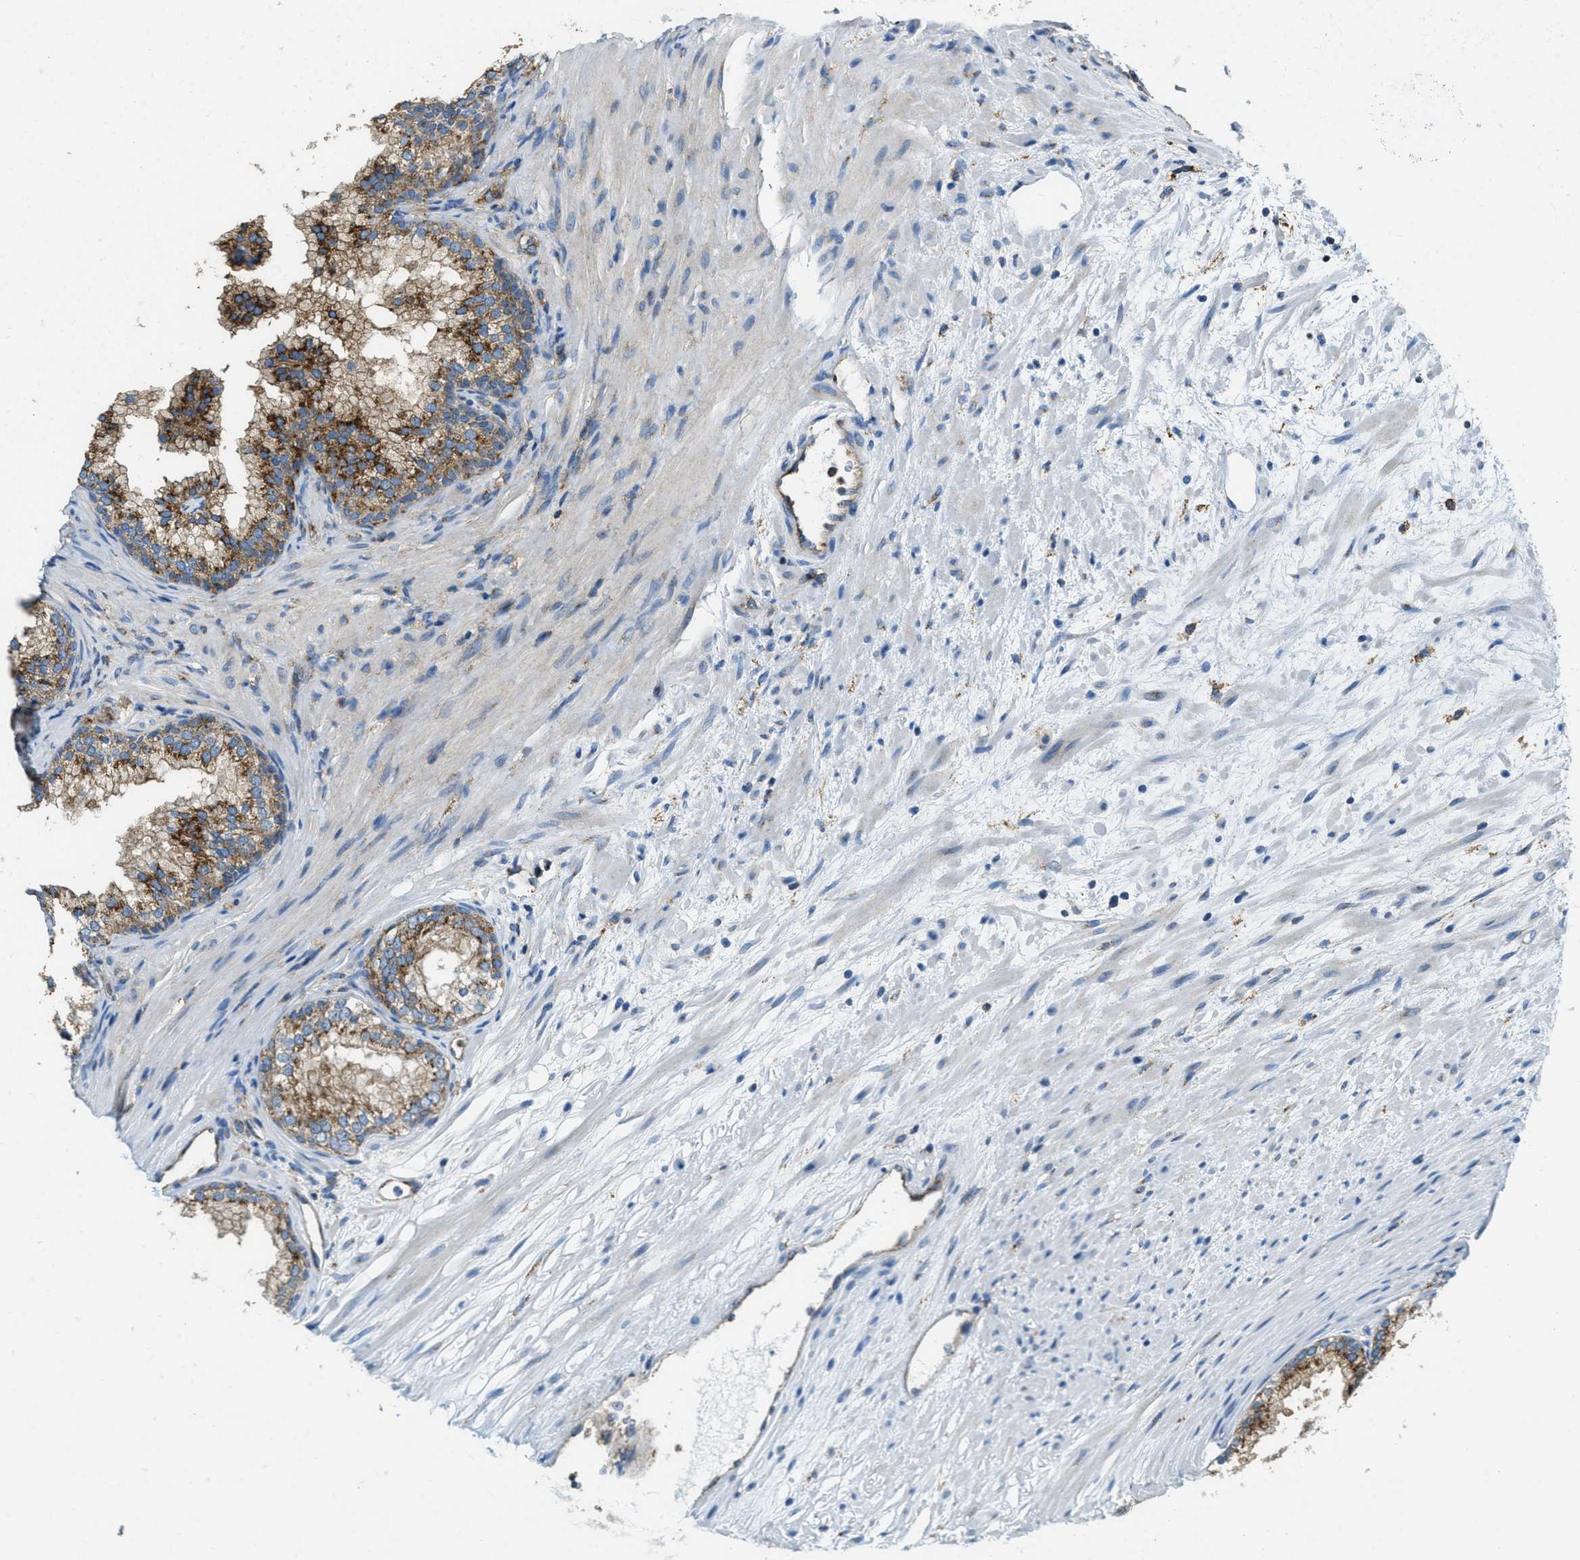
{"staining": {"intensity": "strong", "quantity": ">75%", "location": "cytoplasmic/membranous"}, "tissue": "prostate", "cell_type": "Glandular cells", "image_type": "normal", "snomed": [{"axis": "morphology", "description": "Normal tissue, NOS"}, {"axis": "topography", "description": "Prostate"}], "caption": "Immunohistochemistry image of unremarkable prostate: prostate stained using immunohistochemistry (IHC) demonstrates high levels of strong protein expression localized specifically in the cytoplasmic/membranous of glandular cells, appearing as a cytoplasmic/membranous brown color.", "gene": "AP2B1", "patient": {"sex": "male", "age": 76}}